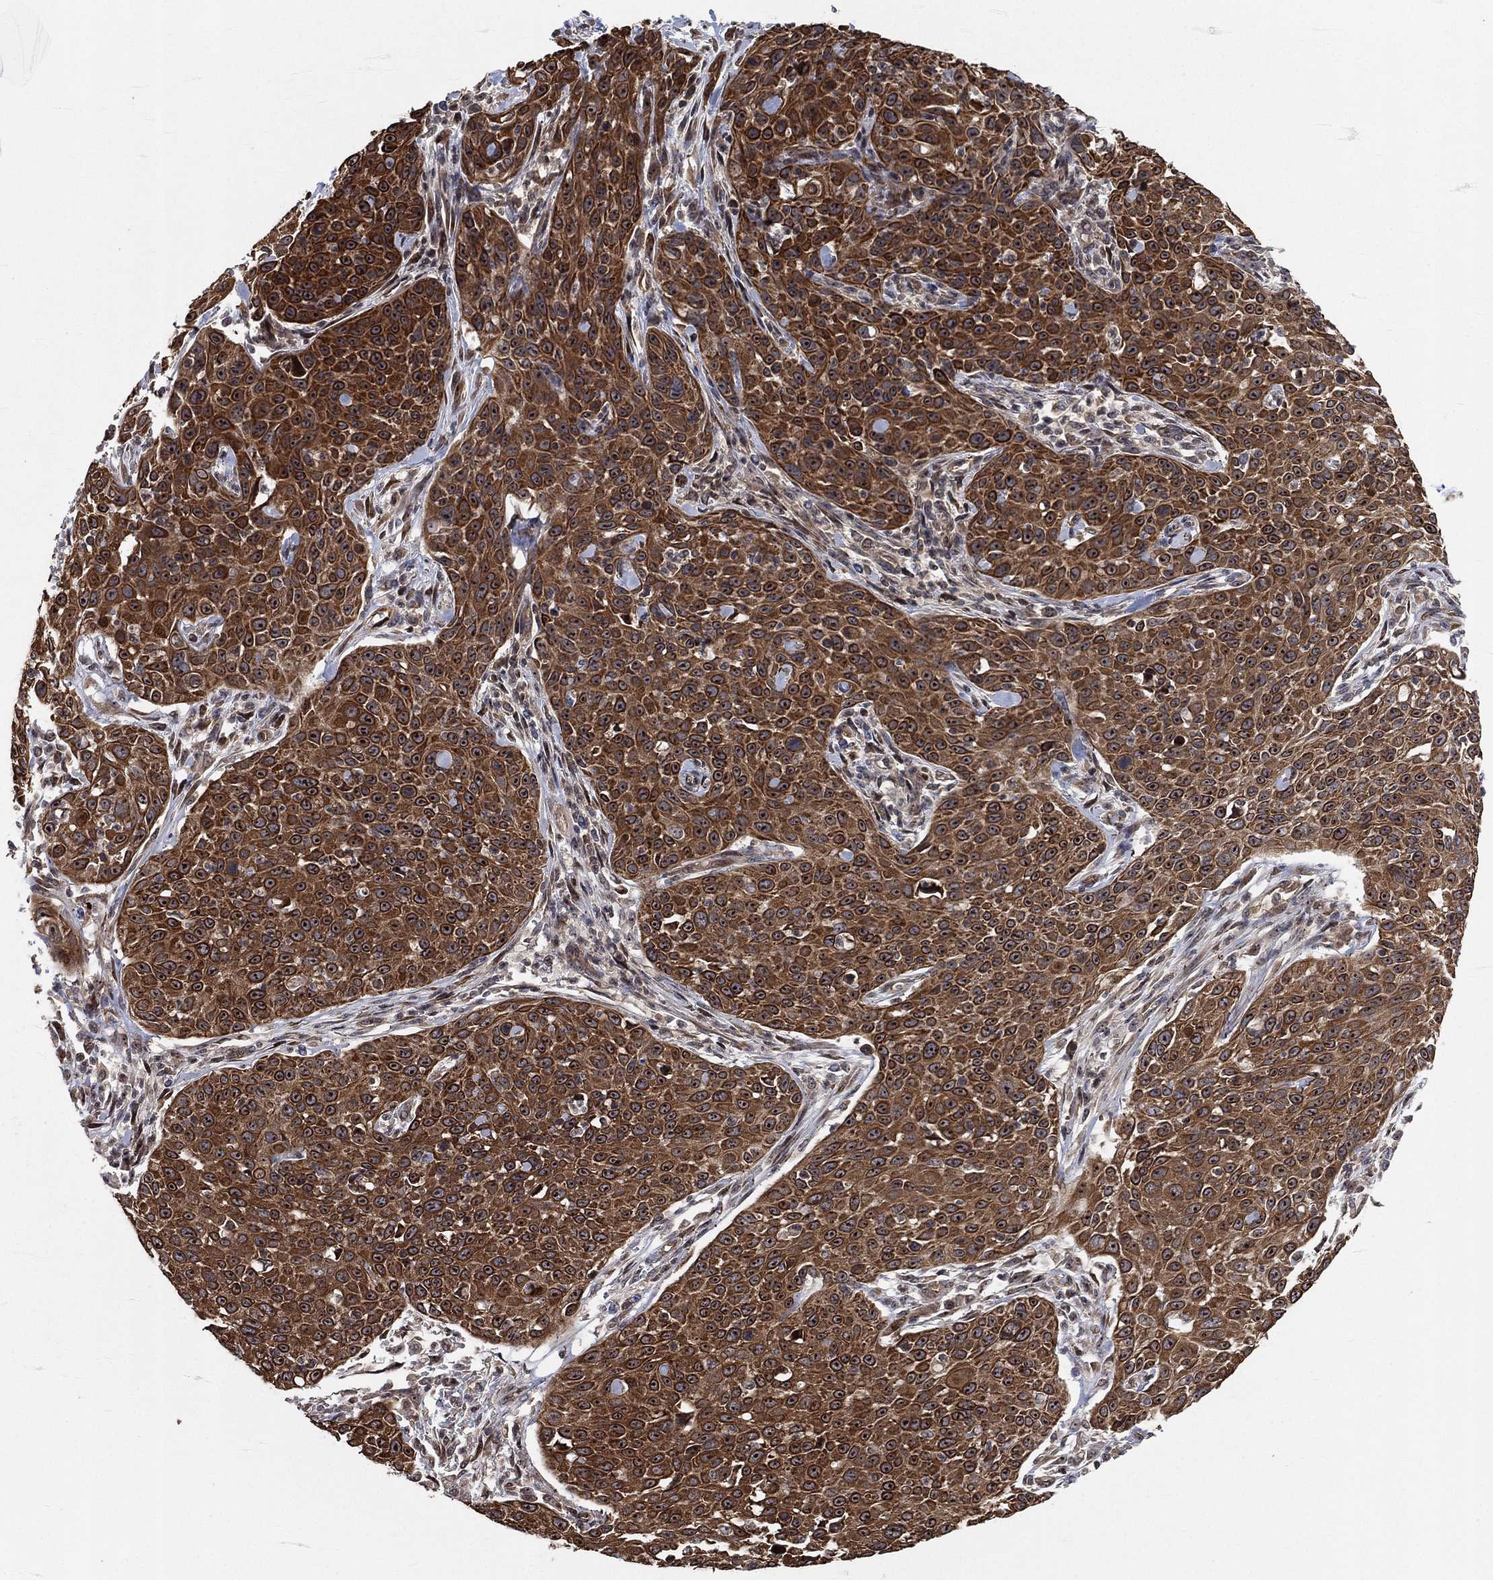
{"staining": {"intensity": "moderate", "quantity": ">75%", "location": "cytoplasmic/membranous,nuclear"}, "tissue": "cervical cancer", "cell_type": "Tumor cells", "image_type": "cancer", "snomed": [{"axis": "morphology", "description": "Squamous cell carcinoma, NOS"}, {"axis": "topography", "description": "Cervix"}], "caption": "This micrograph demonstrates immunohistochemistry staining of human cervical cancer, with medium moderate cytoplasmic/membranous and nuclear staining in approximately >75% of tumor cells.", "gene": "TMCO1", "patient": {"sex": "female", "age": 26}}